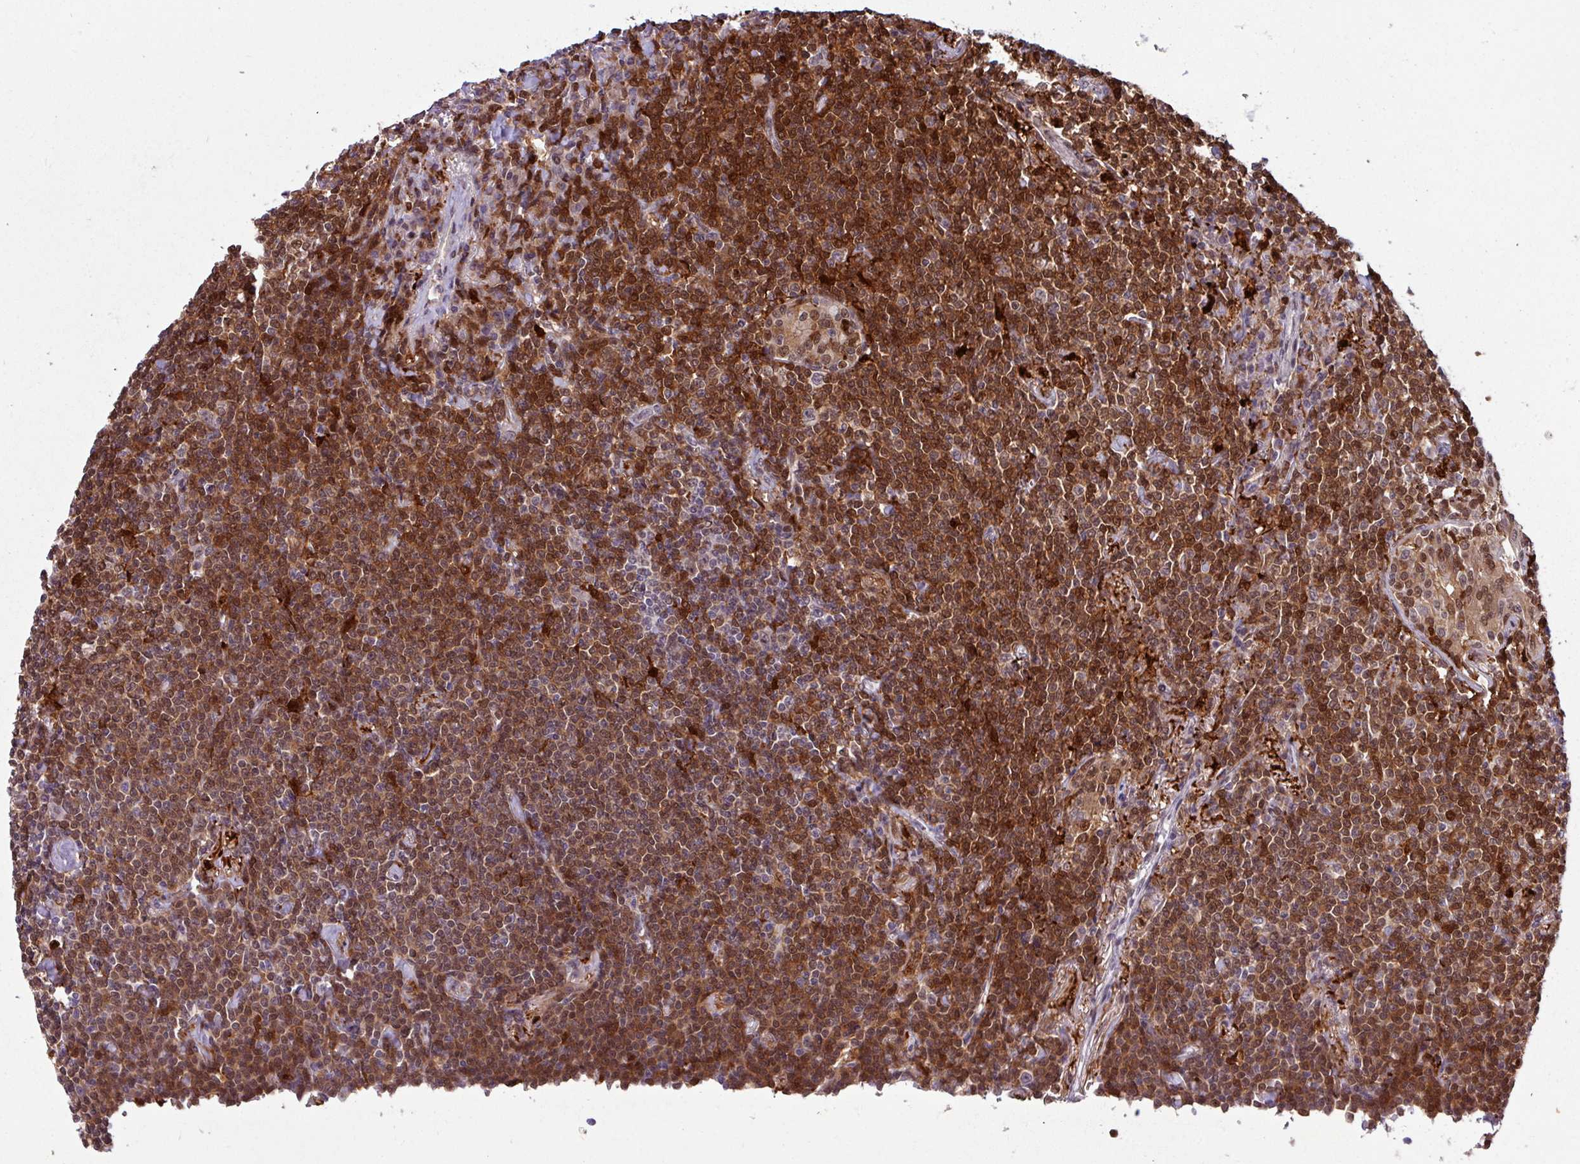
{"staining": {"intensity": "strong", "quantity": ">75%", "location": "cytoplasmic/membranous,nuclear"}, "tissue": "lymphoma", "cell_type": "Tumor cells", "image_type": "cancer", "snomed": [{"axis": "morphology", "description": "Malignant lymphoma, non-Hodgkin's type, Low grade"}, {"axis": "topography", "description": "Lung"}], "caption": "The micrograph demonstrates immunohistochemical staining of malignant lymphoma, non-Hodgkin's type (low-grade). There is strong cytoplasmic/membranous and nuclear staining is identified in approximately >75% of tumor cells. Using DAB (brown) and hematoxylin (blue) stains, captured at high magnification using brightfield microscopy.", "gene": "BRD3", "patient": {"sex": "female", "age": 71}}